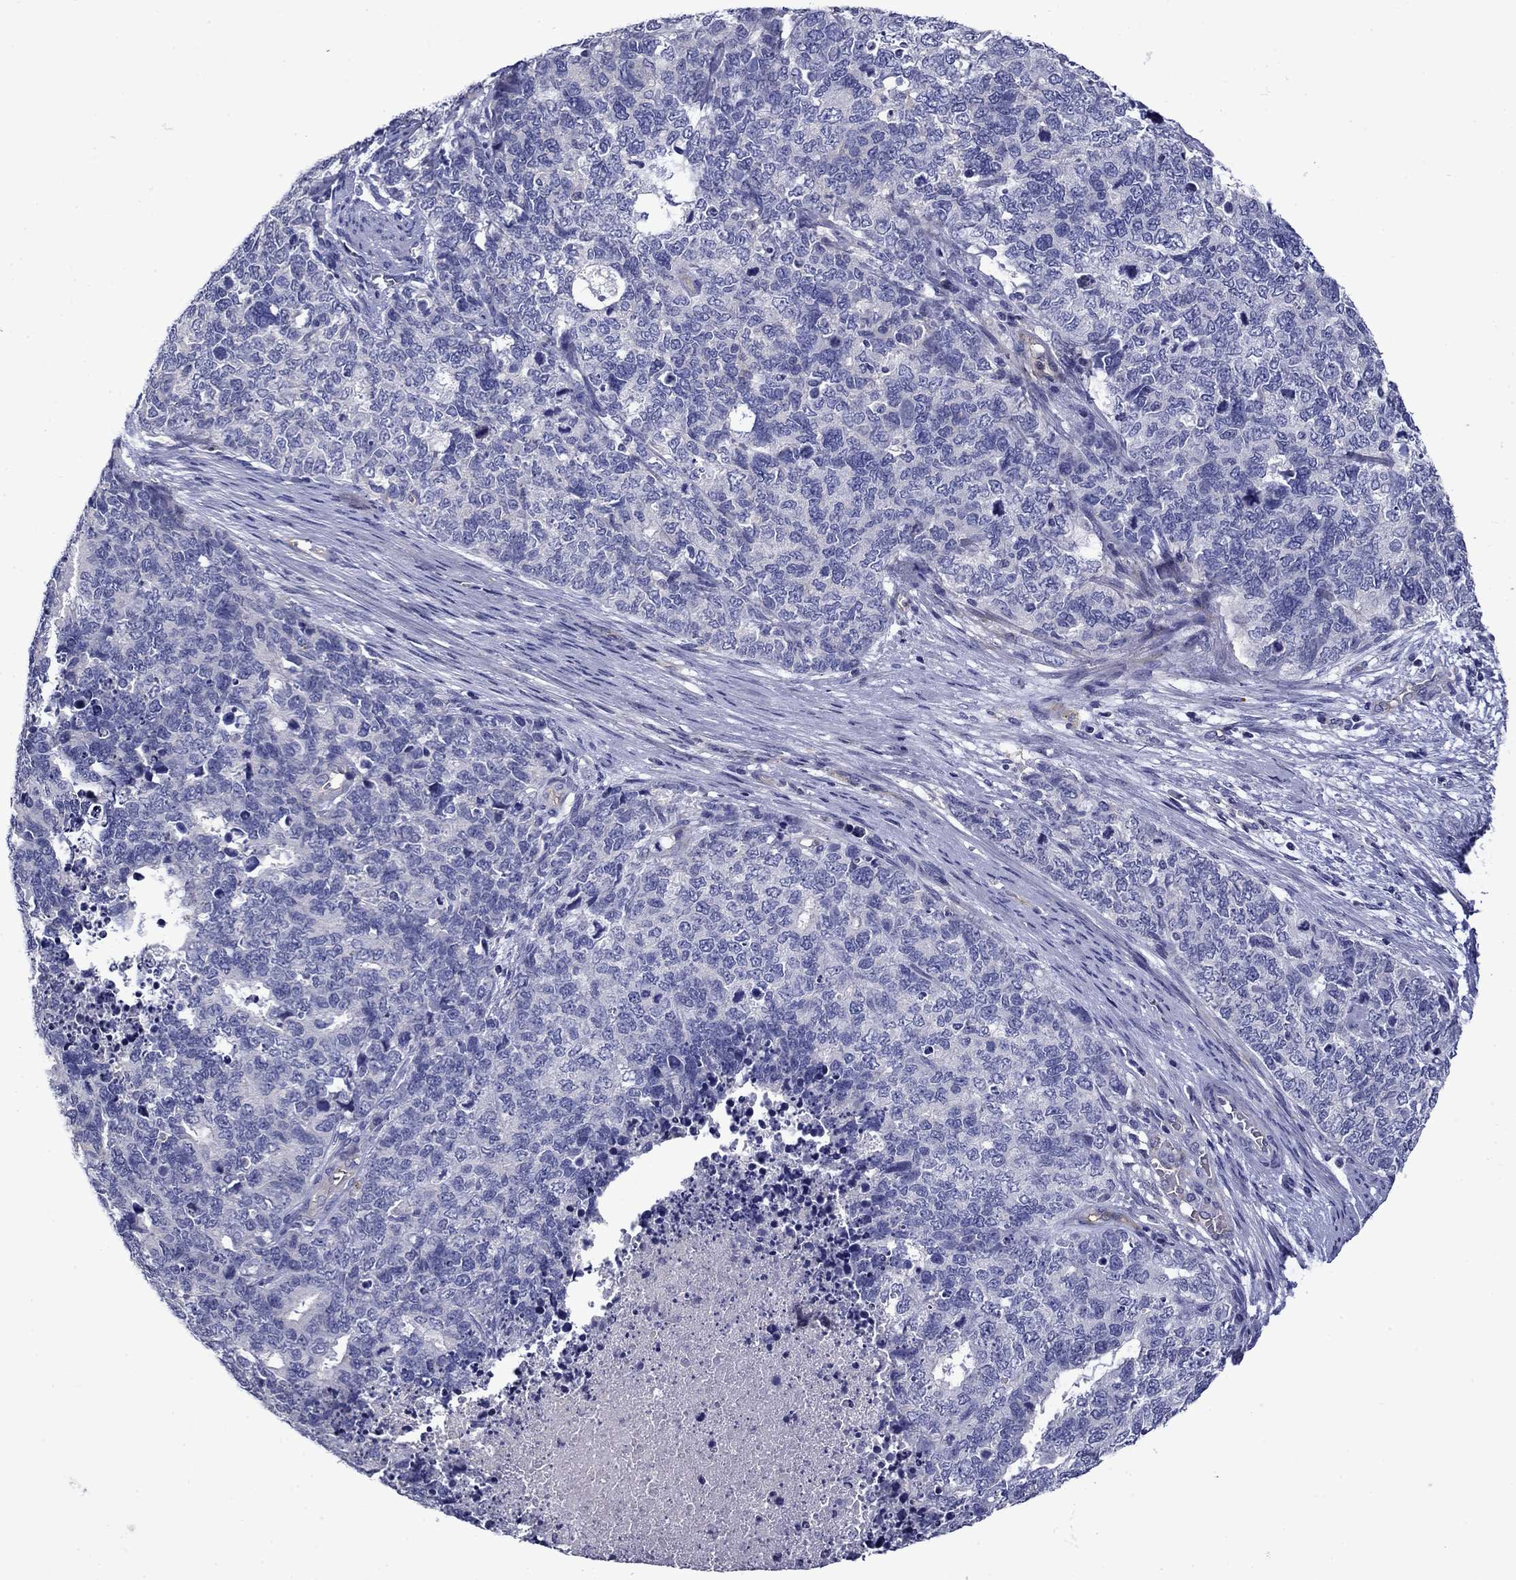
{"staining": {"intensity": "negative", "quantity": "none", "location": "none"}, "tissue": "cervical cancer", "cell_type": "Tumor cells", "image_type": "cancer", "snomed": [{"axis": "morphology", "description": "Squamous cell carcinoma, NOS"}, {"axis": "topography", "description": "Cervix"}], "caption": "There is no significant positivity in tumor cells of cervical cancer (squamous cell carcinoma).", "gene": "CNDP1", "patient": {"sex": "female", "age": 63}}